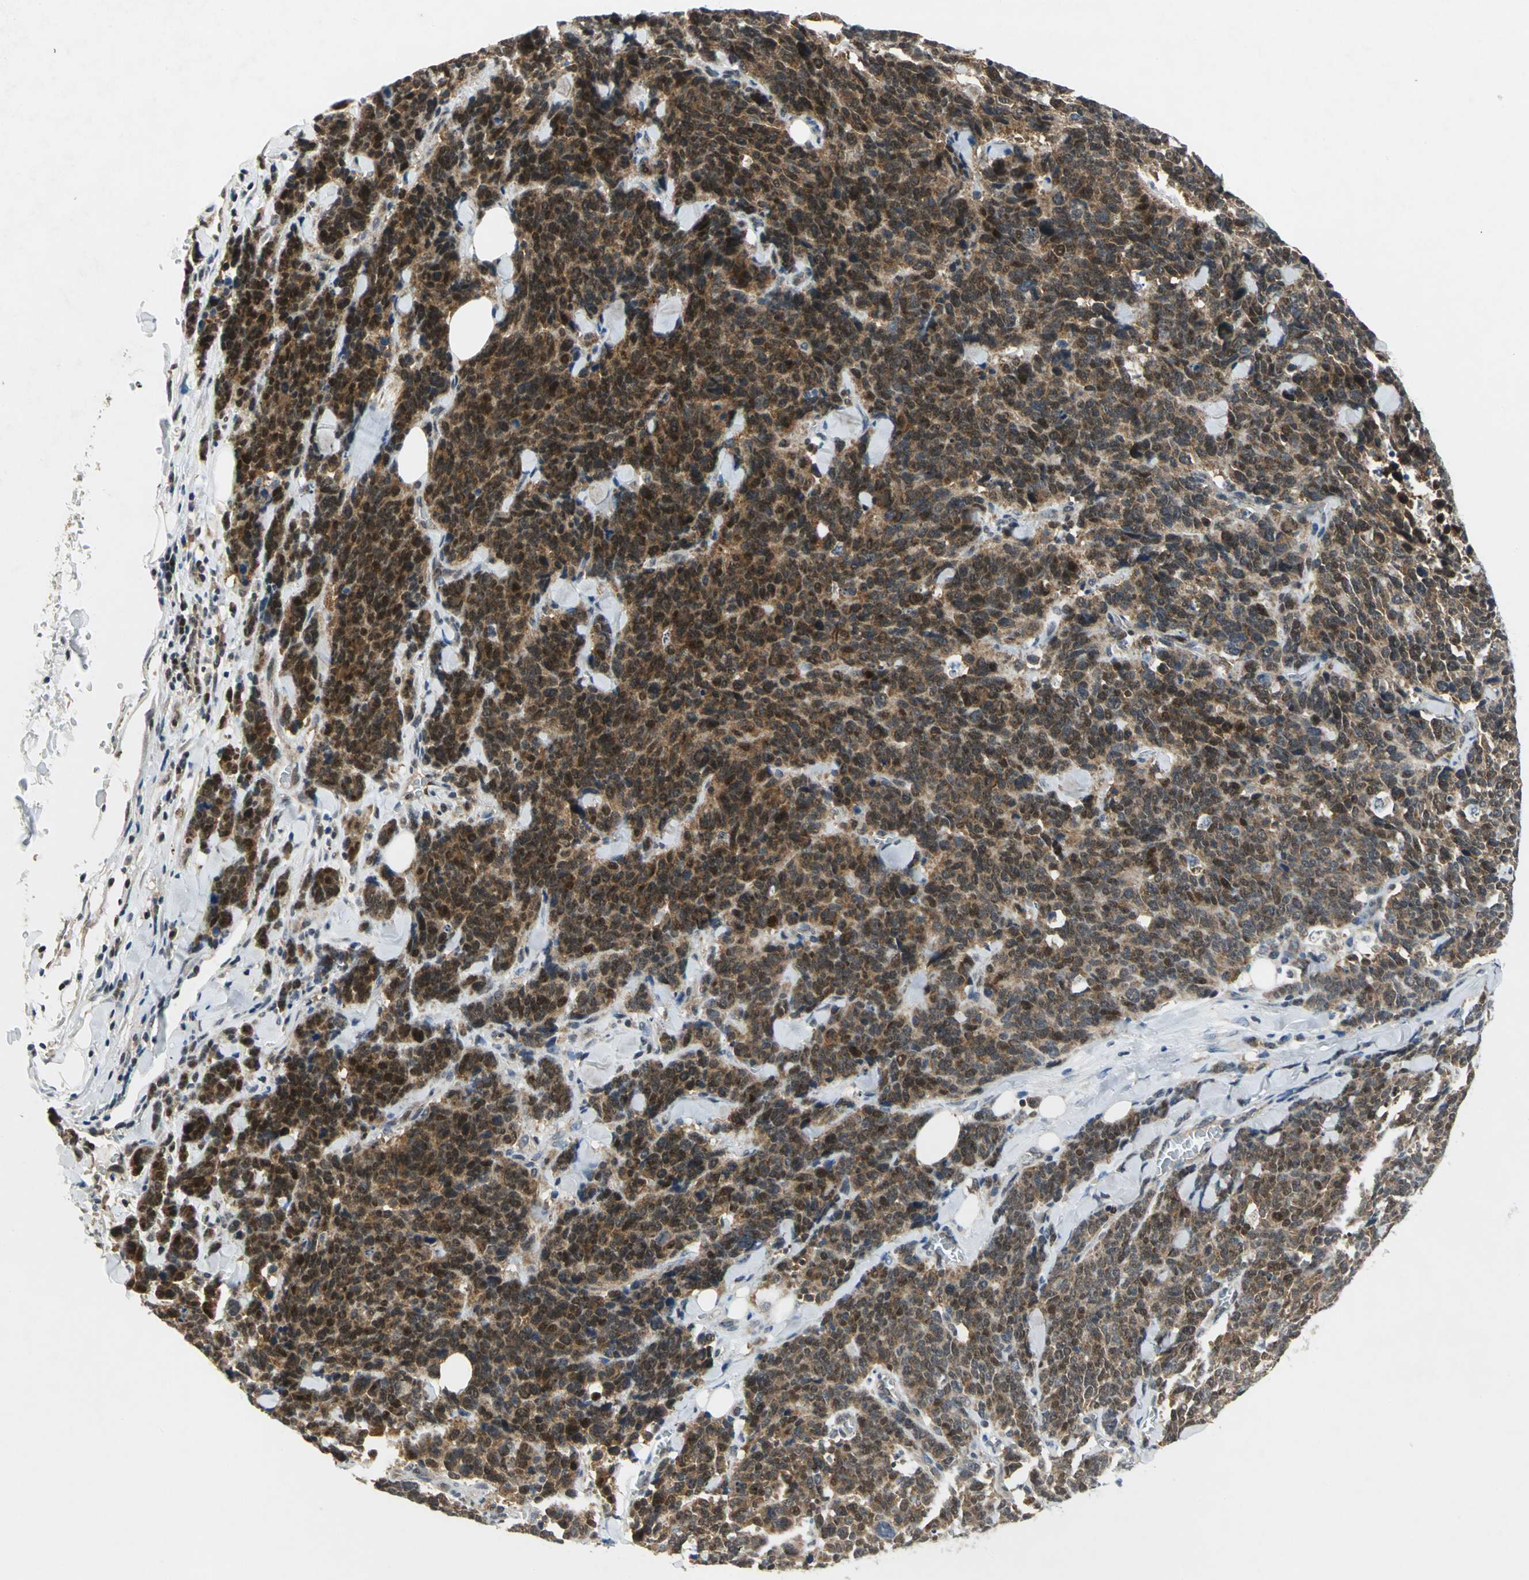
{"staining": {"intensity": "strong", "quantity": ">75%", "location": "nuclear"}, "tissue": "lung cancer", "cell_type": "Tumor cells", "image_type": "cancer", "snomed": [{"axis": "morphology", "description": "Neoplasm, malignant, NOS"}, {"axis": "topography", "description": "Lung"}], "caption": "Lung cancer stained with DAB (3,3'-diaminobenzidine) IHC exhibits high levels of strong nuclear positivity in about >75% of tumor cells. (DAB (3,3'-diaminobenzidine) = brown stain, brightfield microscopy at high magnification).", "gene": "PPIA", "patient": {"sex": "female", "age": 58}}